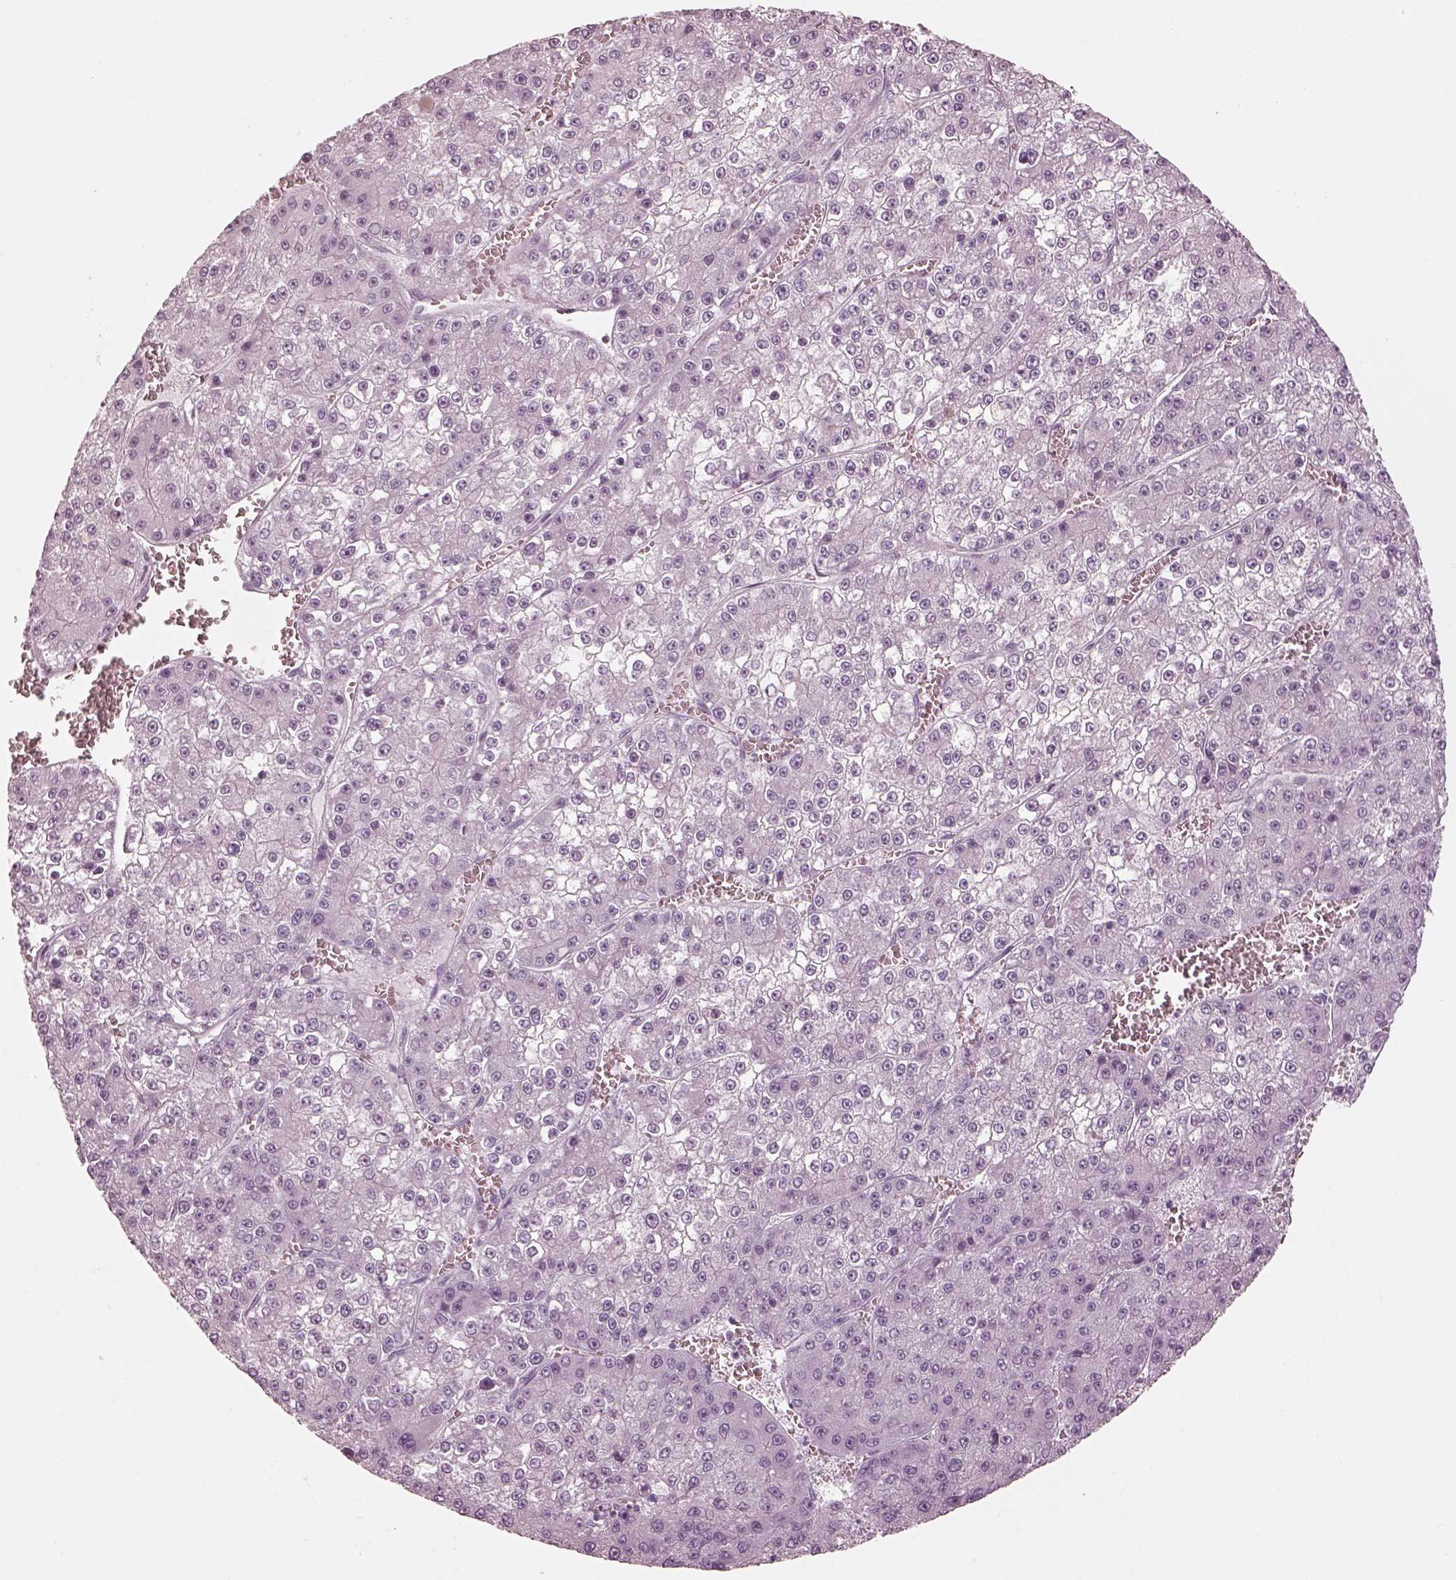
{"staining": {"intensity": "negative", "quantity": "none", "location": "none"}, "tissue": "liver cancer", "cell_type": "Tumor cells", "image_type": "cancer", "snomed": [{"axis": "morphology", "description": "Carcinoma, Hepatocellular, NOS"}, {"axis": "topography", "description": "Liver"}], "caption": "DAB (3,3'-diaminobenzidine) immunohistochemical staining of human liver cancer (hepatocellular carcinoma) exhibits no significant staining in tumor cells.", "gene": "OPN4", "patient": {"sex": "female", "age": 73}}